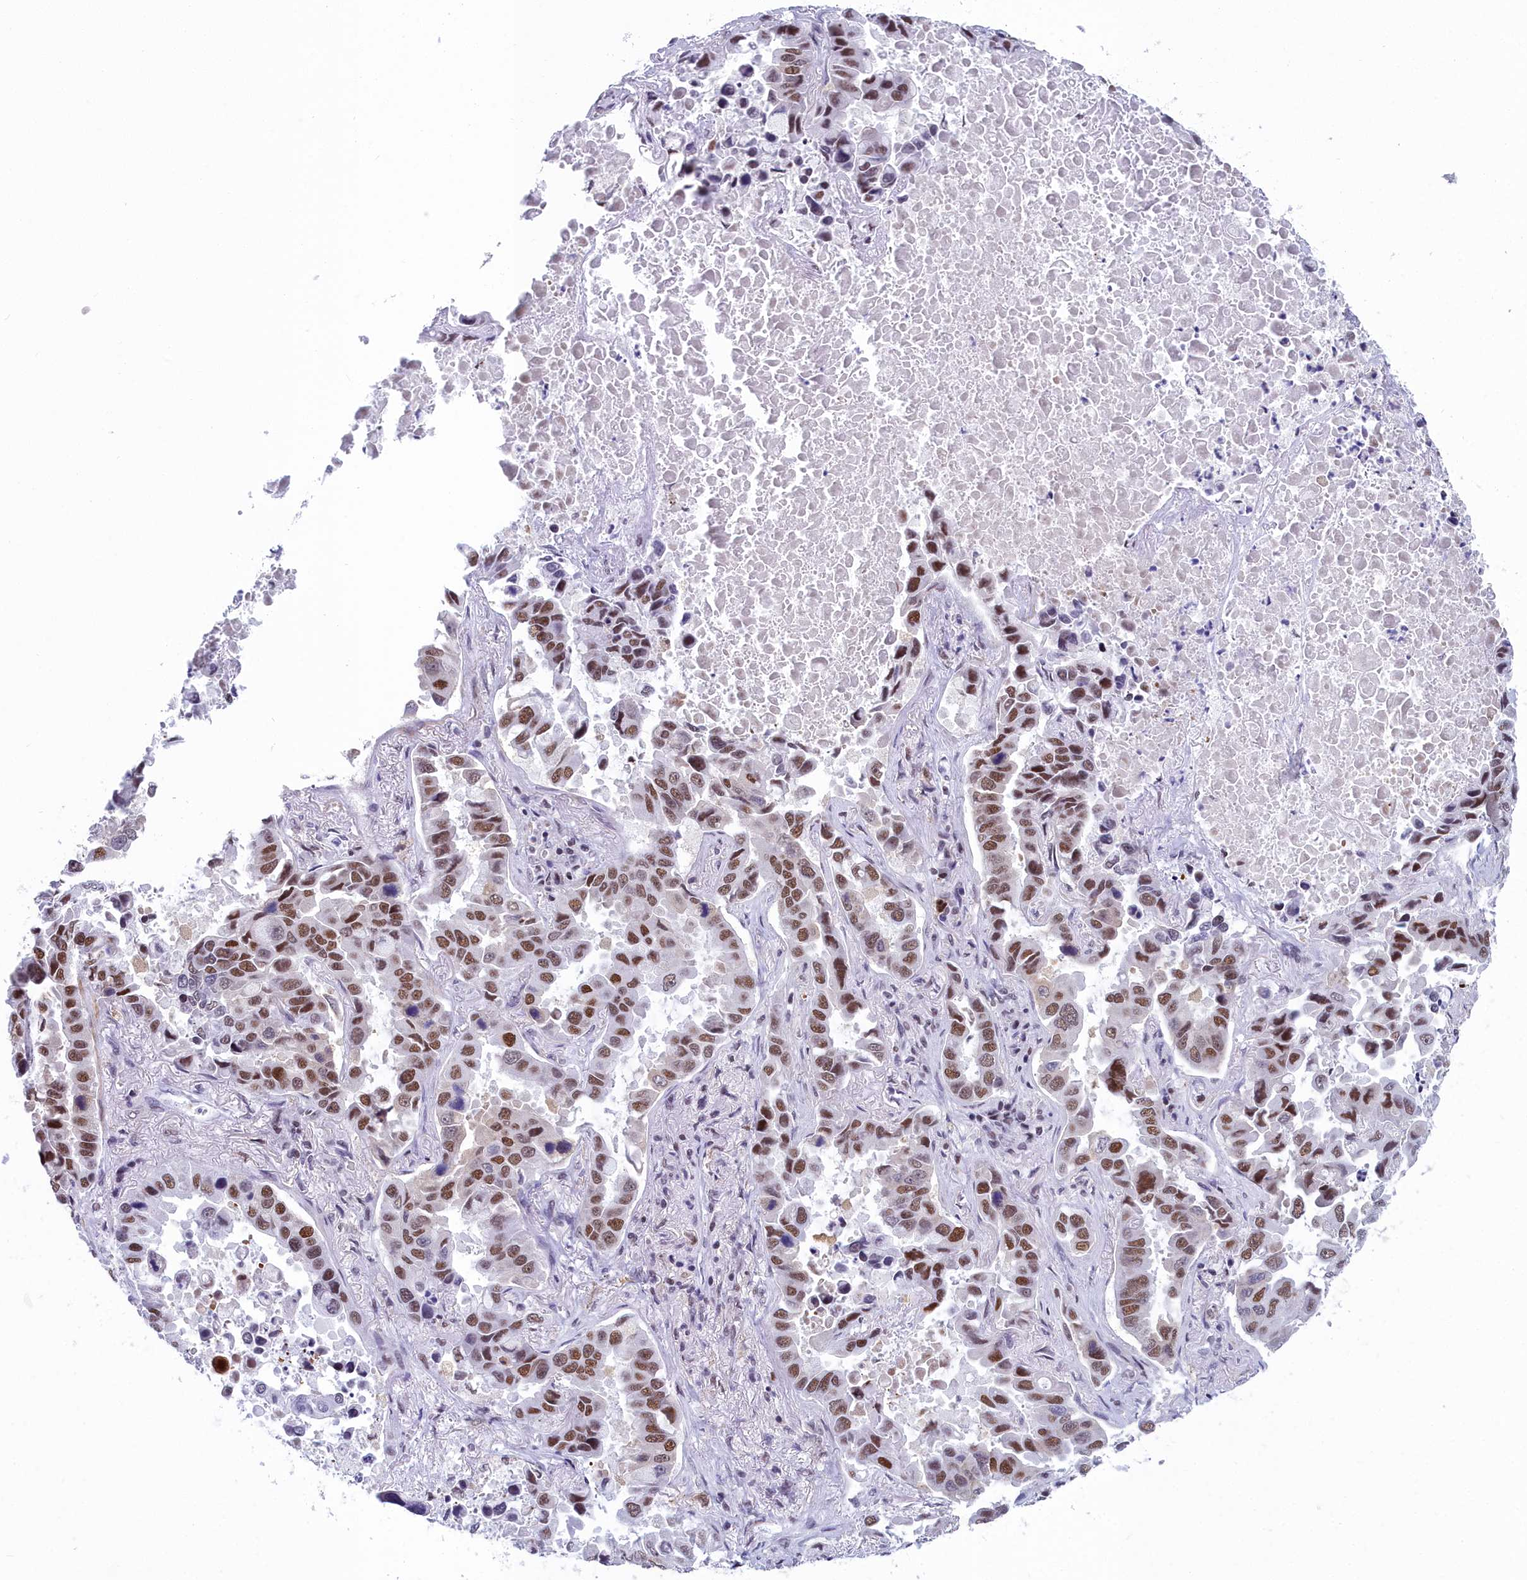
{"staining": {"intensity": "strong", "quantity": ">75%", "location": "nuclear"}, "tissue": "lung cancer", "cell_type": "Tumor cells", "image_type": "cancer", "snomed": [{"axis": "morphology", "description": "Adenocarcinoma, NOS"}, {"axis": "topography", "description": "Lung"}], "caption": "Adenocarcinoma (lung) was stained to show a protein in brown. There is high levels of strong nuclear staining in about >75% of tumor cells.", "gene": "CCDC97", "patient": {"sex": "male", "age": 64}}